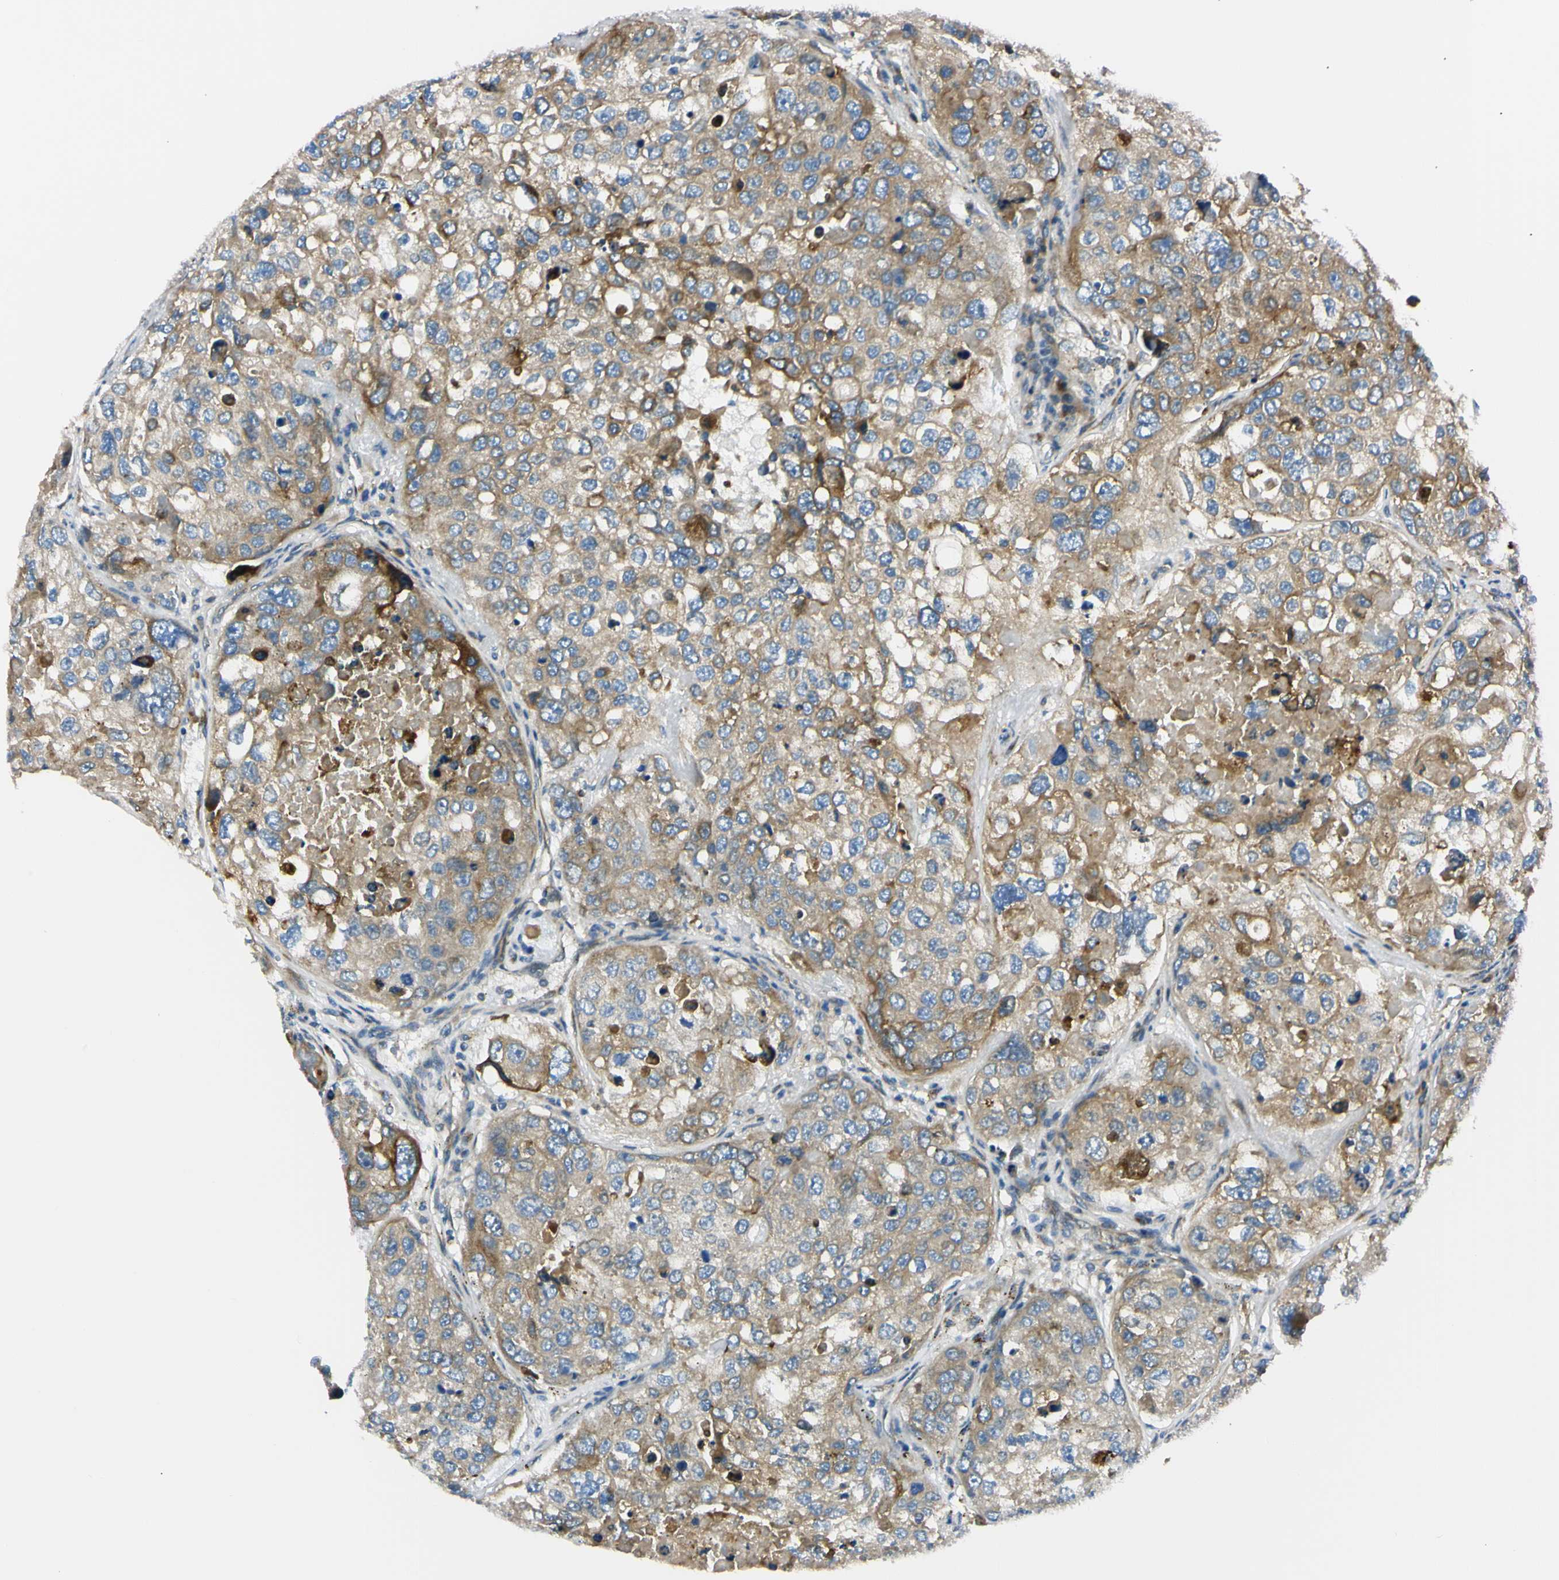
{"staining": {"intensity": "moderate", "quantity": ">75%", "location": "cytoplasmic/membranous"}, "tissue": "urothelial cancer", "cell_type": "Tumor cells", "image_type": "cancer", "snomed": [{"axis": "morphology", "description": "Urothelial carcinoma, High grade"}, {"axis": "topography", "description": "Lymph node"}, {"axis": "topography", "description": "Urinary bladder"}], "caption": "A photomicrograph of human high-grade urothelial carcinoma stained for a protein reveals moderate cytoplasmic/membranous brown staining in tumor cells. (DAB = brown stain, brightfield microscopy at high magnification).", "gene": "IER3IP1", "patient": {"sex": "male", "age": 51}}